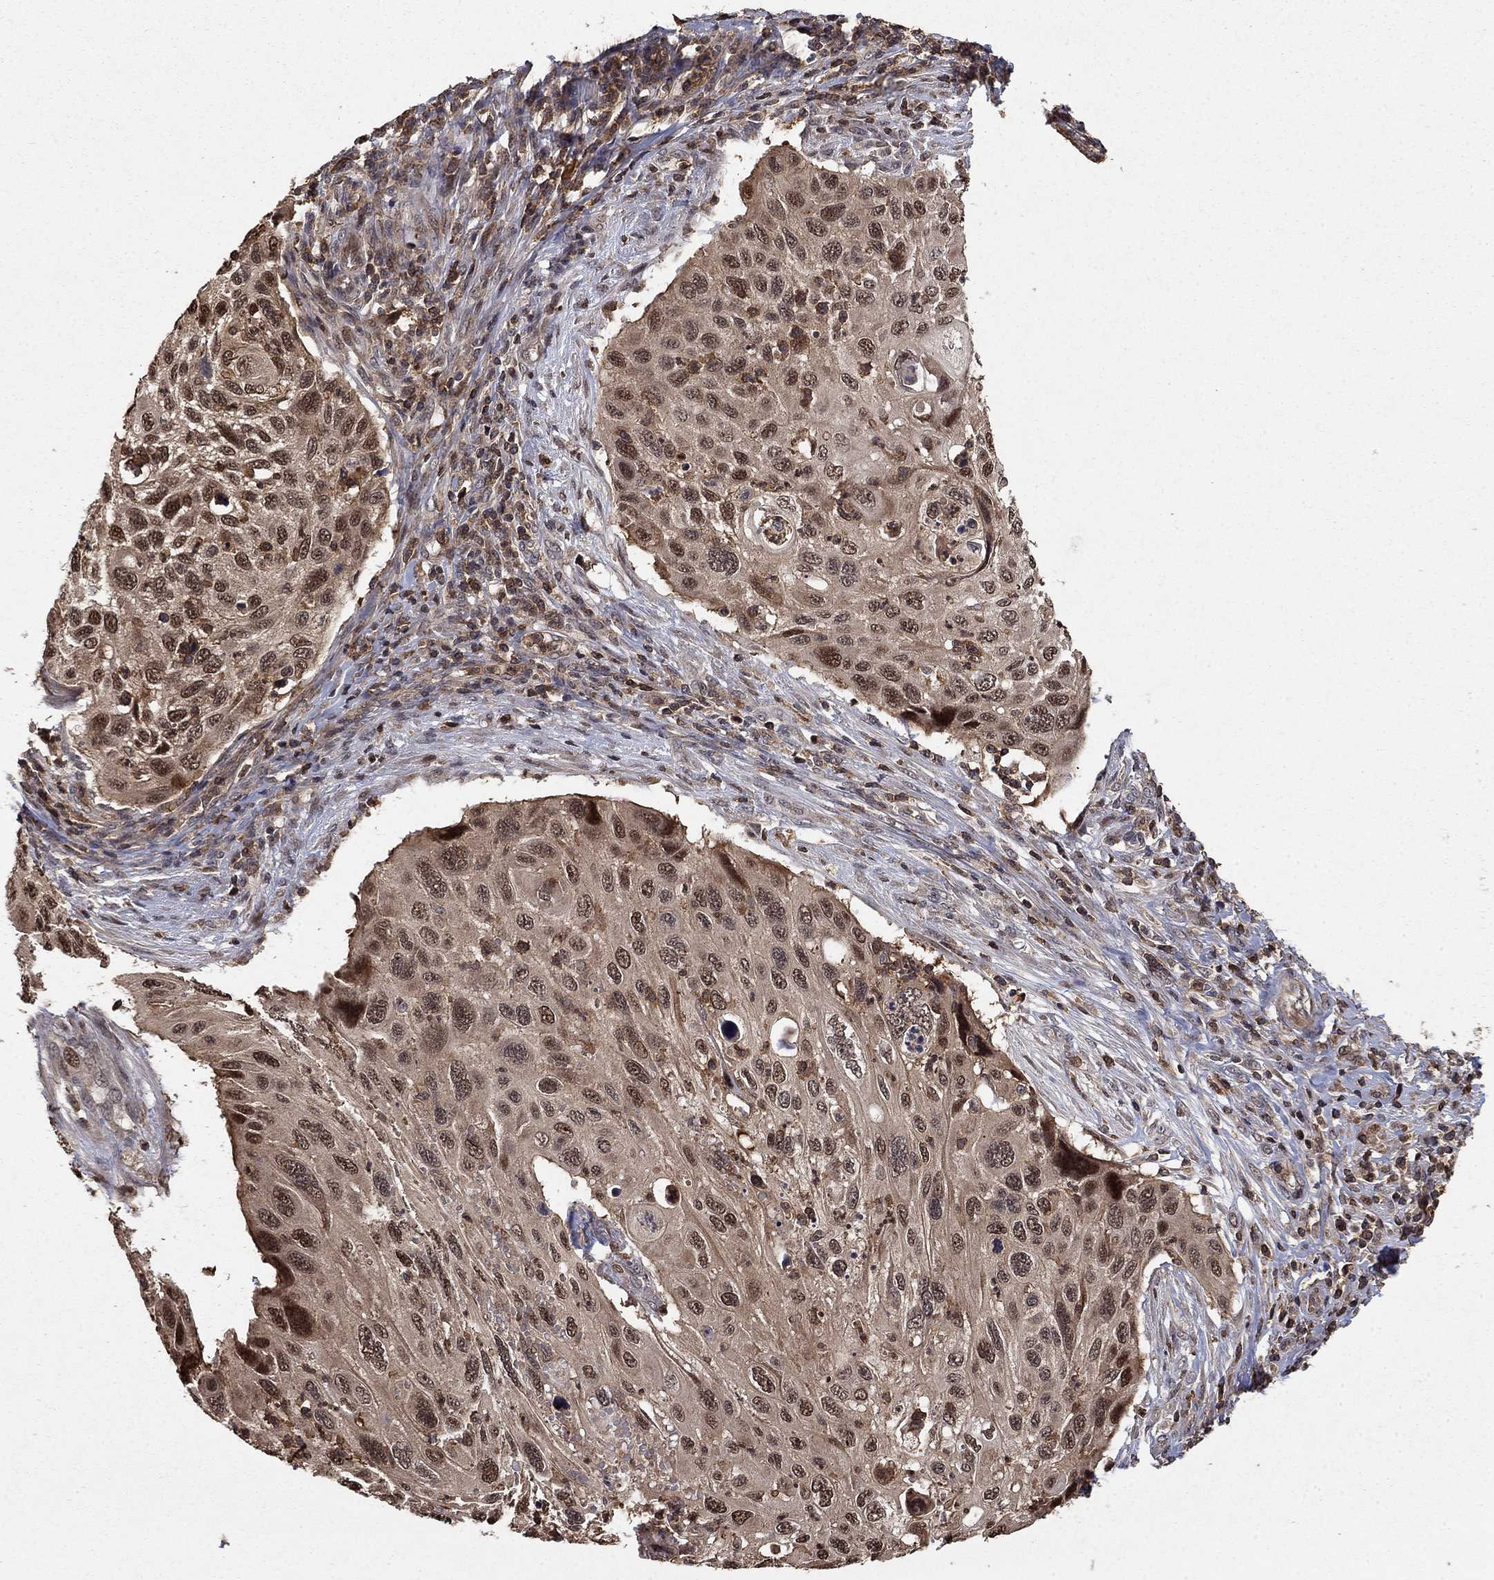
{"staining": {"intensity": "strong", "quantity": "25%-75%", "location": "cytoplasmic/membranous,nuclear"}, "tissue": "cervical cancer", "cell_type": "Tumor cells", "image_type": "cancer", "snomed": [{"axis": "morphology", "description": "Squamous cell carcinoma, NOS"}, {"axis": "topography", "description": "Cervix"}], "caption": "DAB (3,3'-diaminobenzidine) immunohistochemical staining of cervical cancer reveals strong cytoplasmic/membranous and nuclear protein positivity in approximately 25%-75% of tumor cells. (IHC, brightfield microscopy, high magnification).", "gene": "CCDC66", "patient": {"sex": "female", "age": 70}}